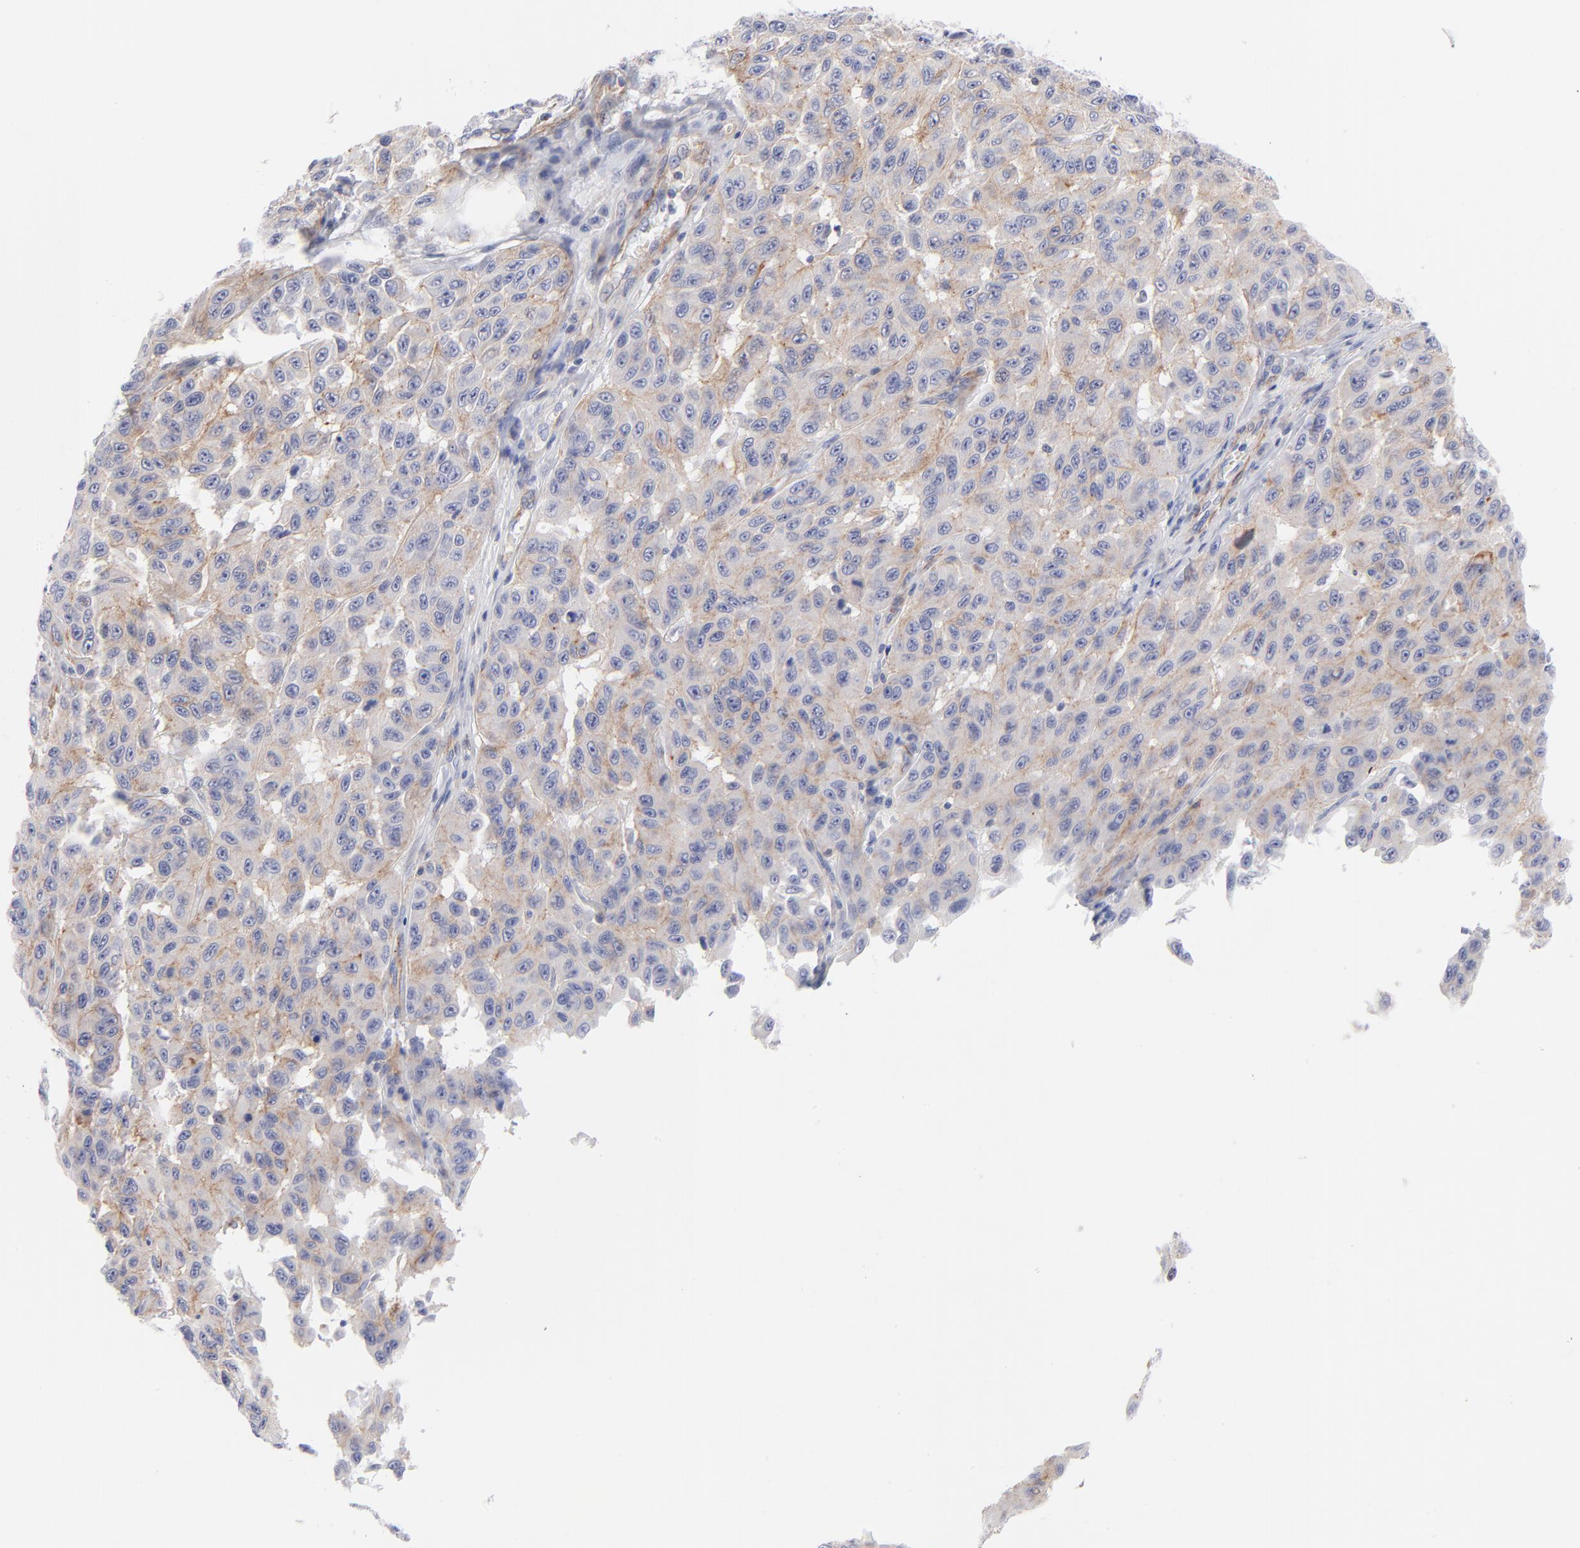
{"staining": {"intensity": "weak", "quantity": ">75%", "location": "cytoplasmic/membranous"}, "tissue": "melanoma", "cell_type": "Tumor cells", "image_type": "cancer", "snomed": [{"axis": "morphology", "description": "Malignant melanoma, NOS"}, {"axis": "topography", "description": "Skin"}], "caption": "Approximately >75% of tumor cells in human malignant melanoma exhibit weak cytoplasmic/membranous protein expression as visualized by brown immunohistochemical staining.", "gene": "ACTA2", "patient": {"sex": "male", "age": 30}}